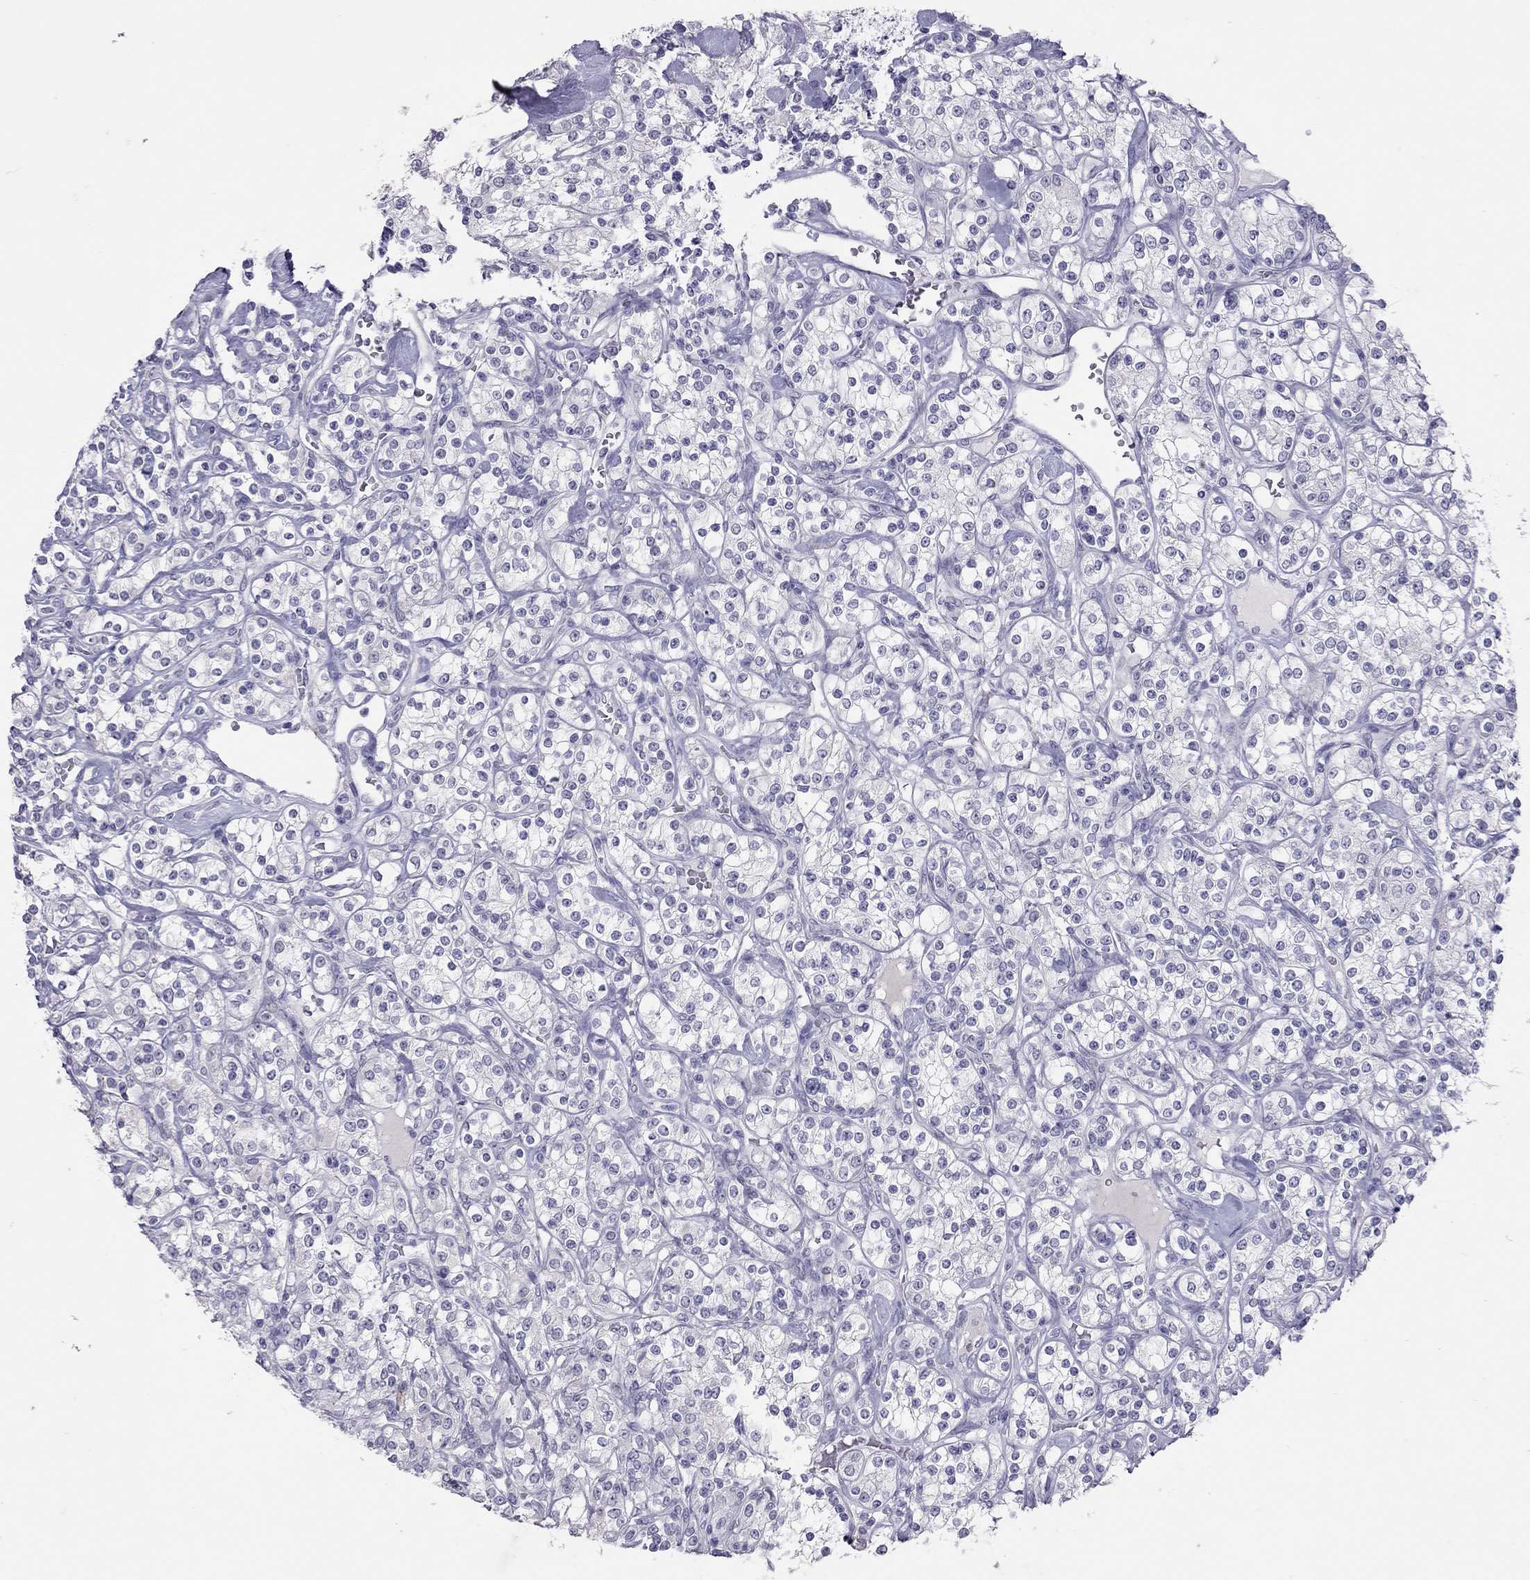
{"staining": {"intensity": "negative", "quantity": "none", "location": "none"}, "tissue": "renal cancer", "cell_type": "Tumor cells", "image_type": "cancer", "snomed": [{"axis": "morphology", "description": "Adenocarcinoma, NOS"}, {"axis": "topography", "description": "Kidney"}], "caption": "The image displays no staining of tumor cells in renal adenocarcinoma.", "gene": "MUC16", "patient": {"sex": "male", "age": 77}}